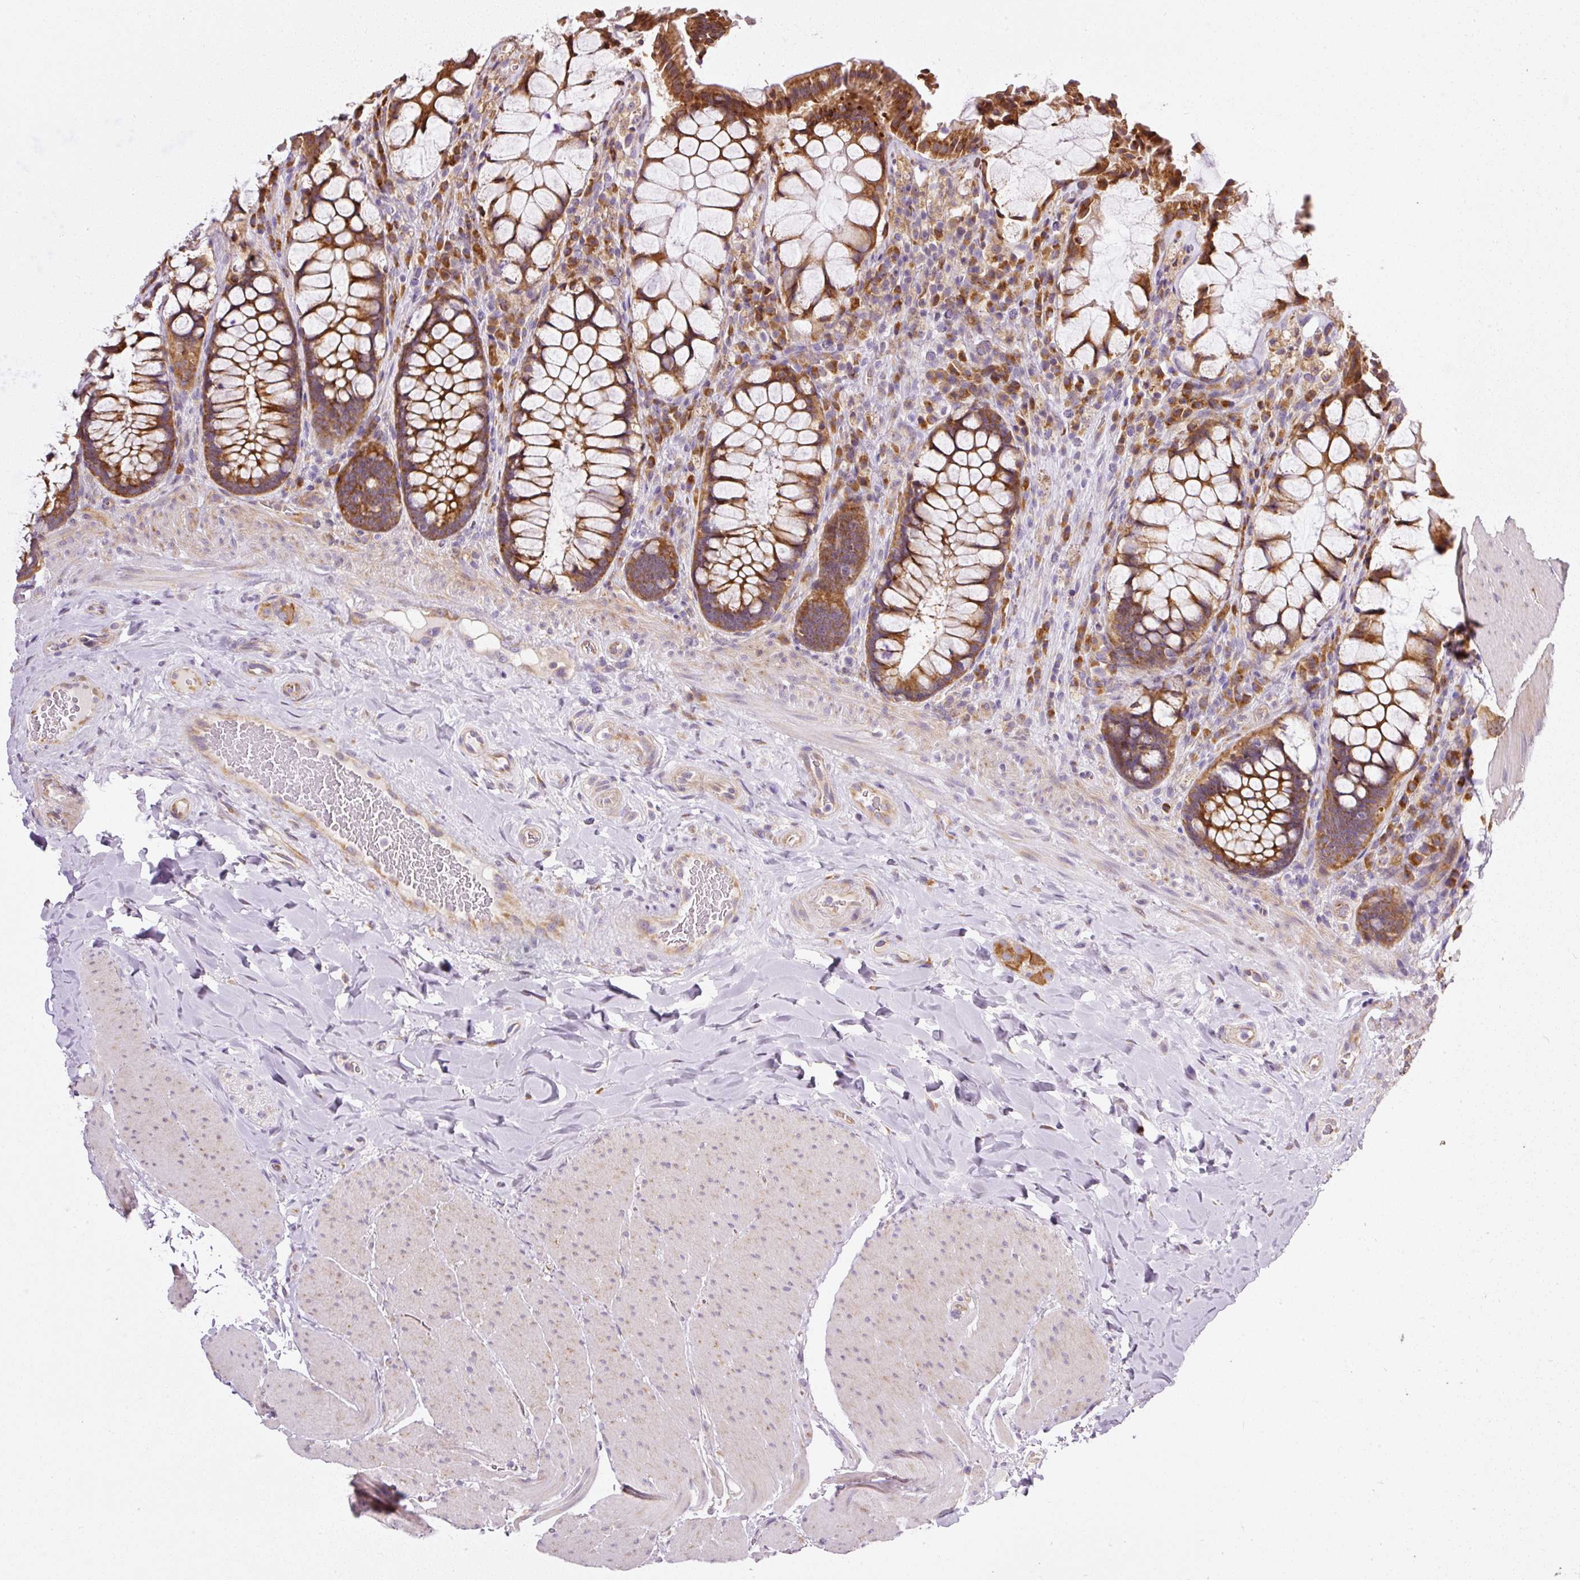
{"staining": {"intensity": "strong", "quantity": ">75%", "location": "cytoplasmic/membranous"}, "tissue": "rectum", "cell_type": "Glandular cells", "image_type": "normal", "snomed": [{"axis": "morphology", "description": "Normal tissue, NOS"}, {"axis": "topography", "description": "Rectum"}], "caption": "A brown stain highlights strong cytoplasmic/membranous expression of a protein in glandular cells of unremarkable human rectum. The staining was performed using DAB to visualize the protein expression in brown, while the nuclei were stained in blue with hematoxylin (Magnification: 20x).", "gene": "RPL10A", "patient": {"sex": "female", "age": 58}}